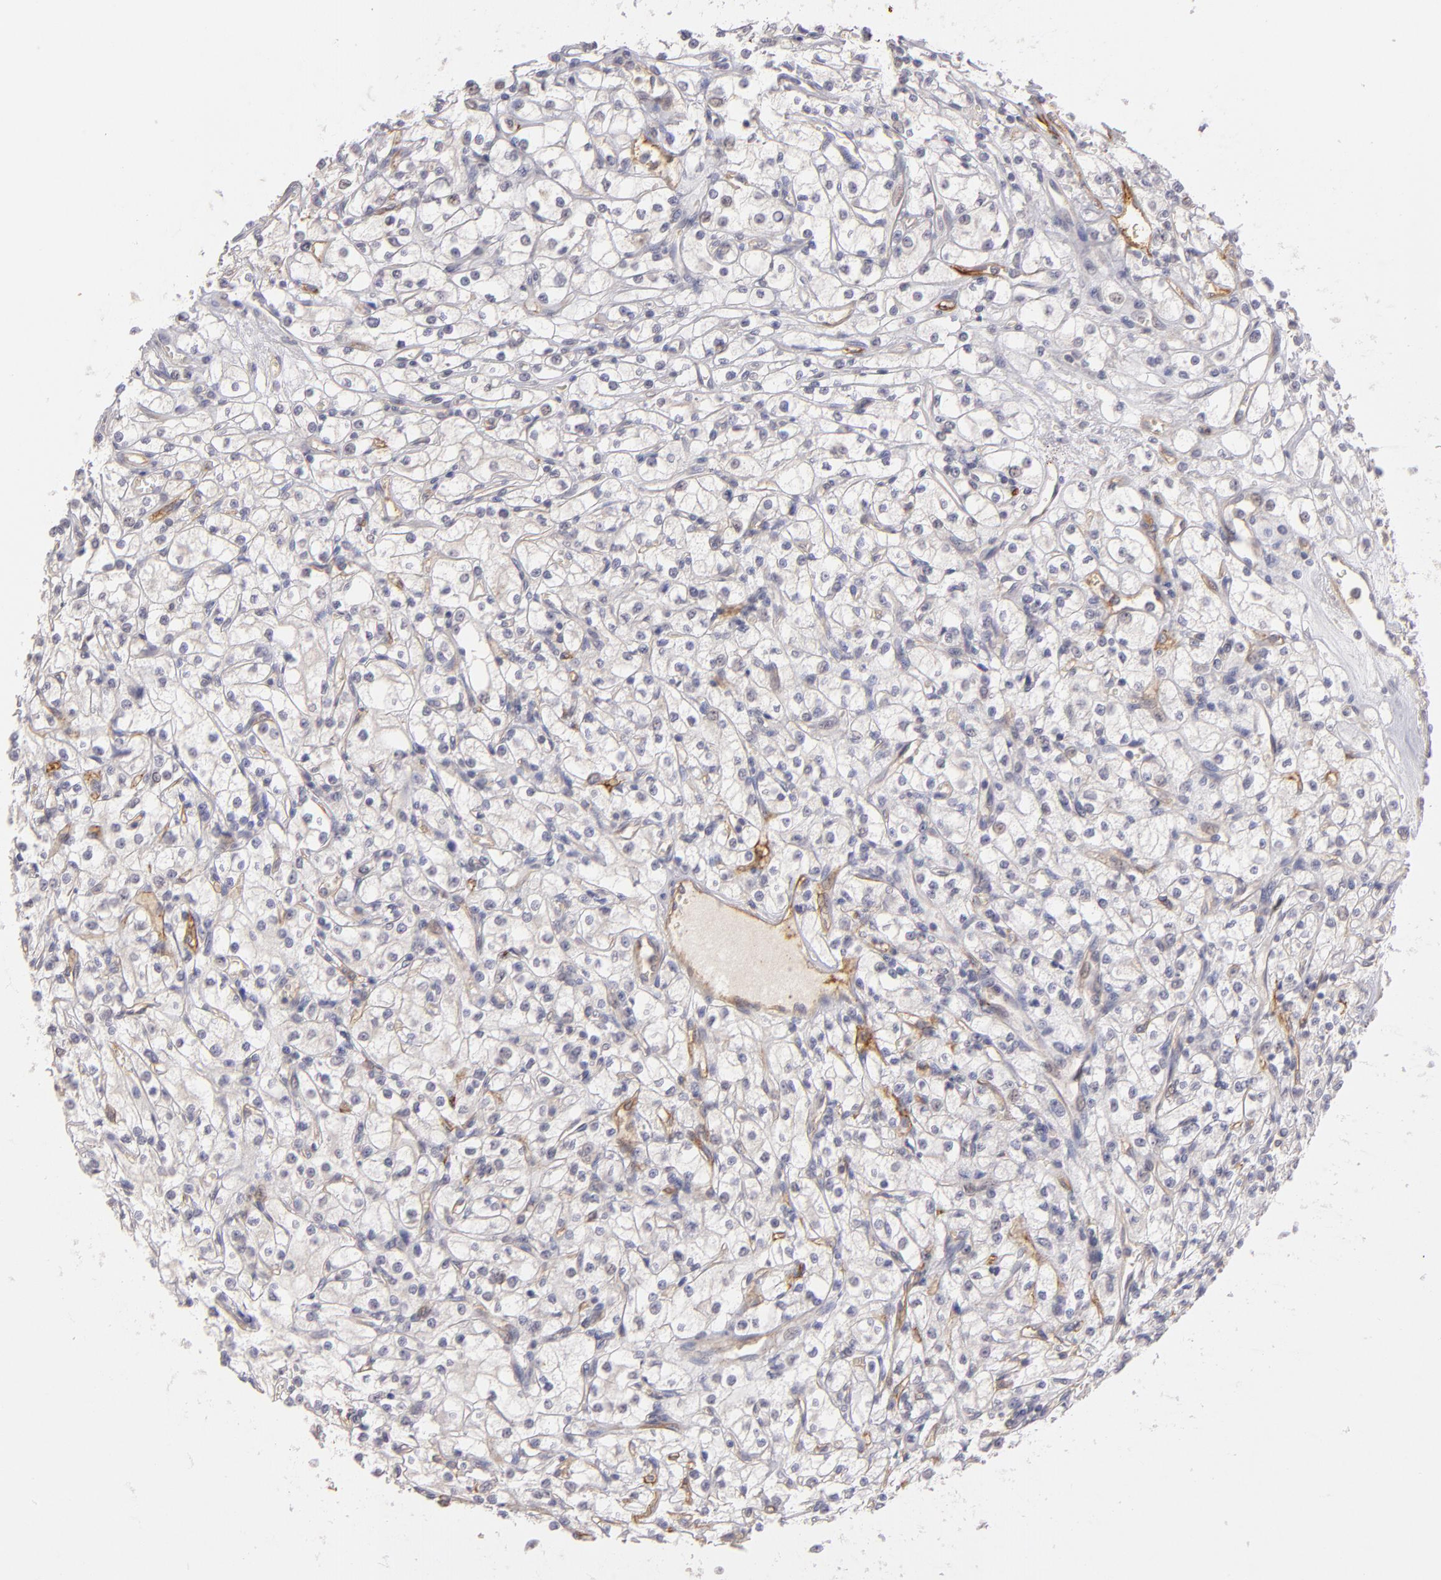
{"staining": {"intensity": "negative", "quantity": "none", "location": "none"}, "tissue": "renal cancer", "cell_type": "Tumor cells", "image_type": "cancer", "snomed": [{"axis": "morphology", "description": "Adenocarcinoma, NOS"}, {"axis": "topography", "description": "Kidney"}], "caption": "Tumor cells show no significant expression in renal cancer (adenocarcinoma).", "gene": "THBD", "patient": {"sex": "male", "age": 61}}